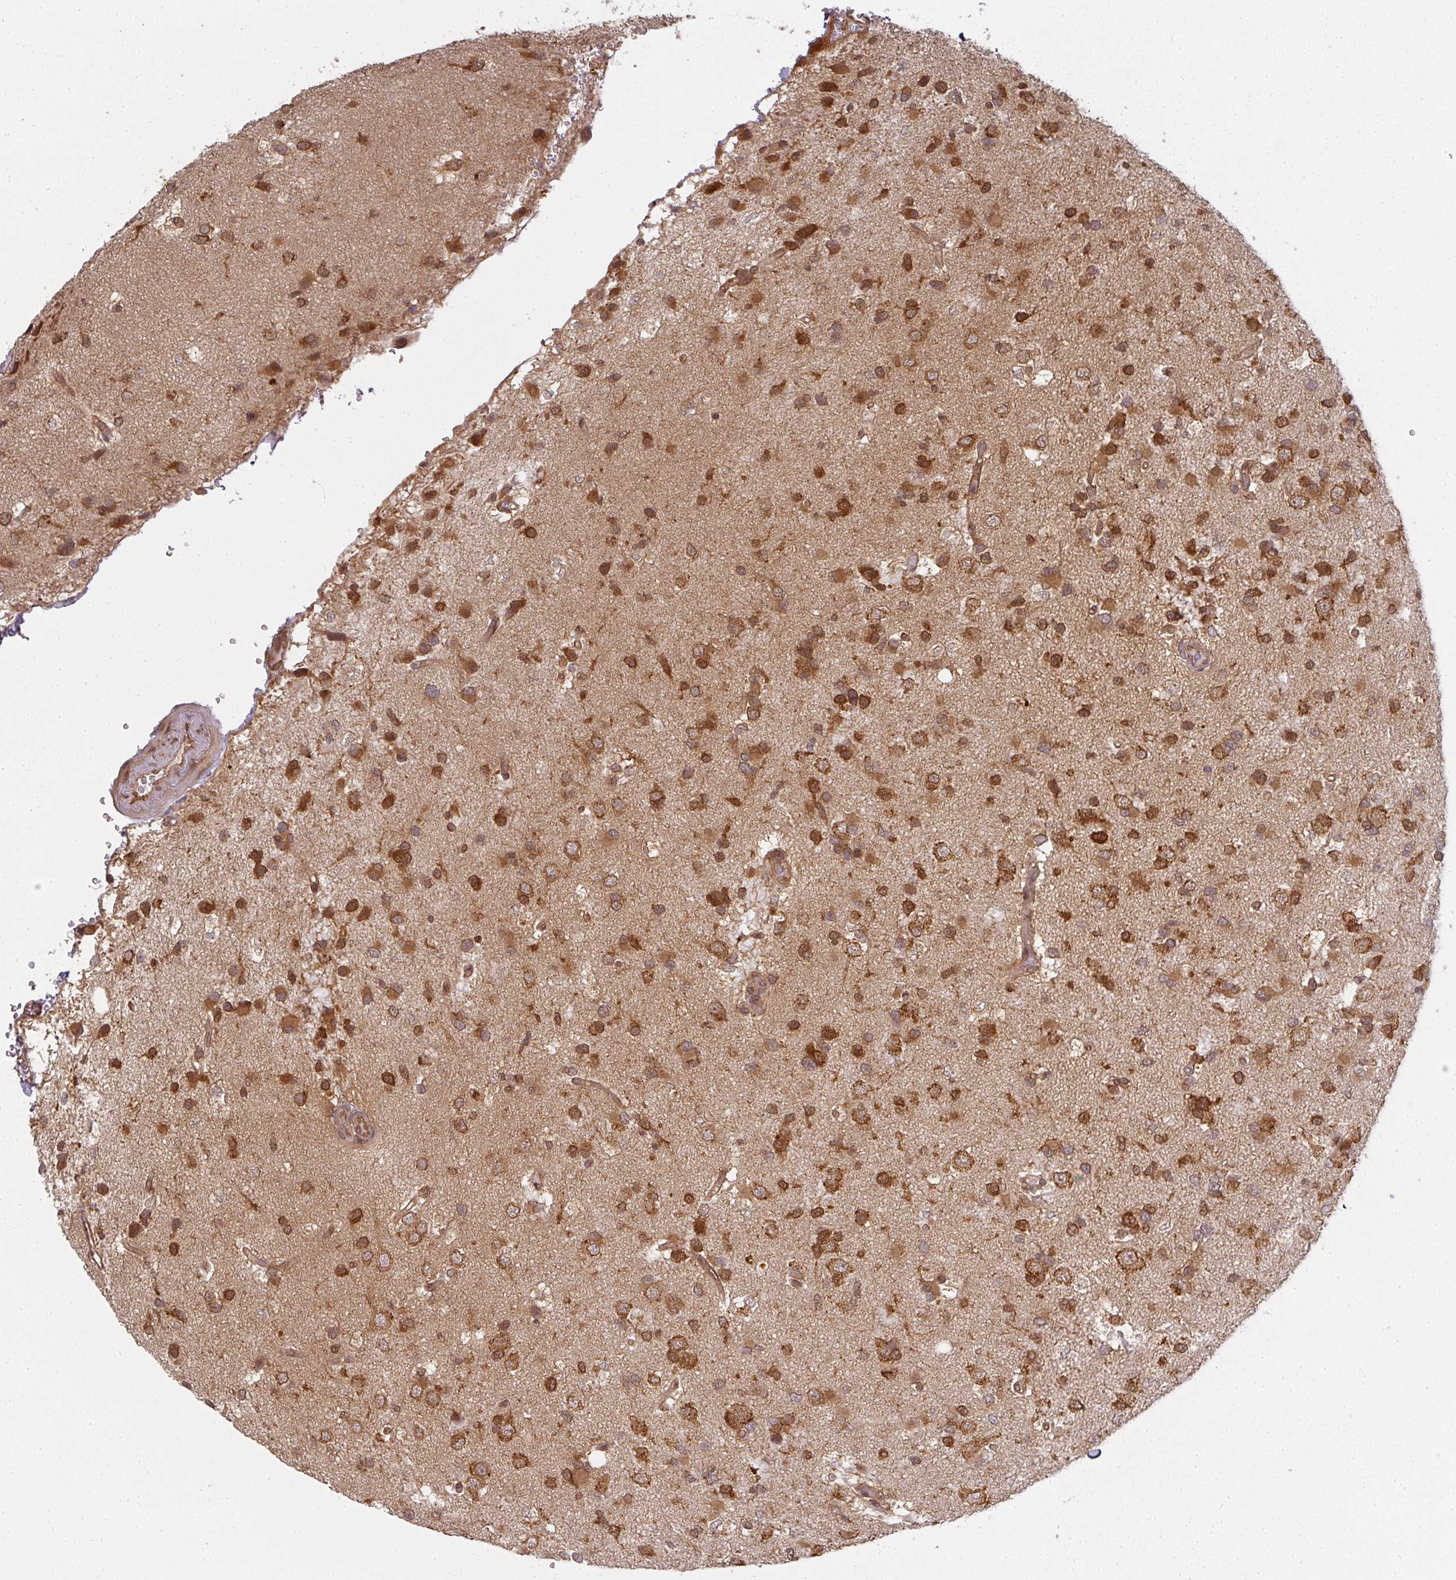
{"staining": {"intensity": "strong", "quantity": ">75%", "location": "cytoplasmic/membranous"}, "tissue": "glioma", "cell_type": "Tumor cells", "image_type": "cancer", "snomed": [{"axis": "morphology", "description": "Glioma, malignant, High grade"}, {"axis": "topography", "description": "Brain"}], "caption": "Glioma stained for a protein (brown) displays strong cytoplasmic/membranous positive positivity in approximately >75% of tumor cells.", "gene": "PPP6R3", "patient": {"sex": "male", "age": 53}}